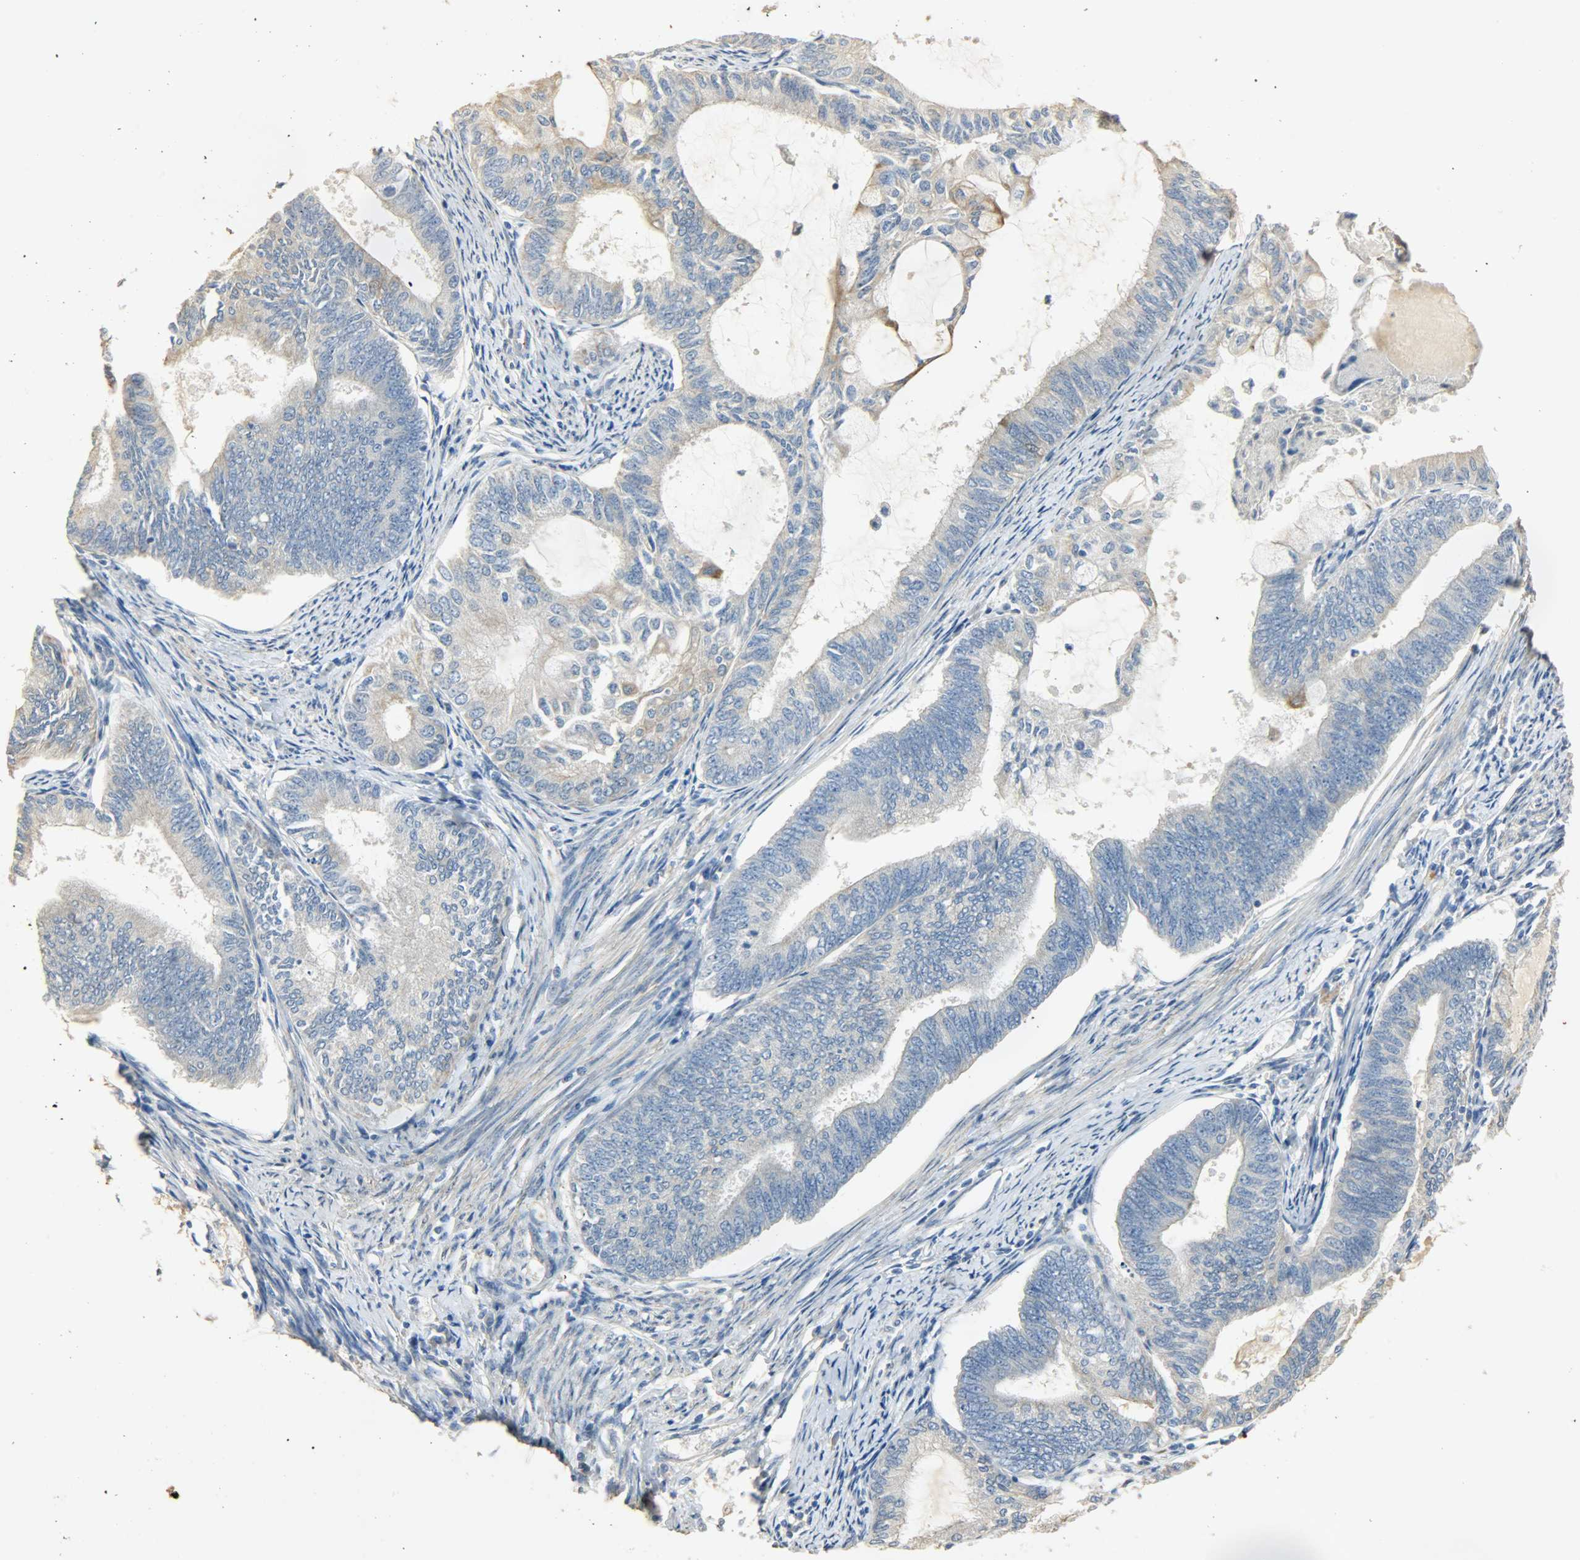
{"staining": {"intensity": "moderate", "quantity": "<25%", "location": "cytoplasmic/membranous"}, "tissue": "endometrial cancer", "cell_type": "Tumor cells", "image_type": "cancer", "snomed": [{"axis": "morphology", "description": "Adenocarcinoma, NOS"}, {"axis": "topography", "description": "Endometrium"}], "caption": "Immunohistochemical staining of human endometrial cancer (adenocarcinoma) reveals low levels of moderate cytoplasmic/membranous protein staining in about <25% of tumor cells. (DAB = brown stain, brightfield microscopy at high magnification).", "gene": "USP13", "patient": {"sex": "female", "age": 86}}